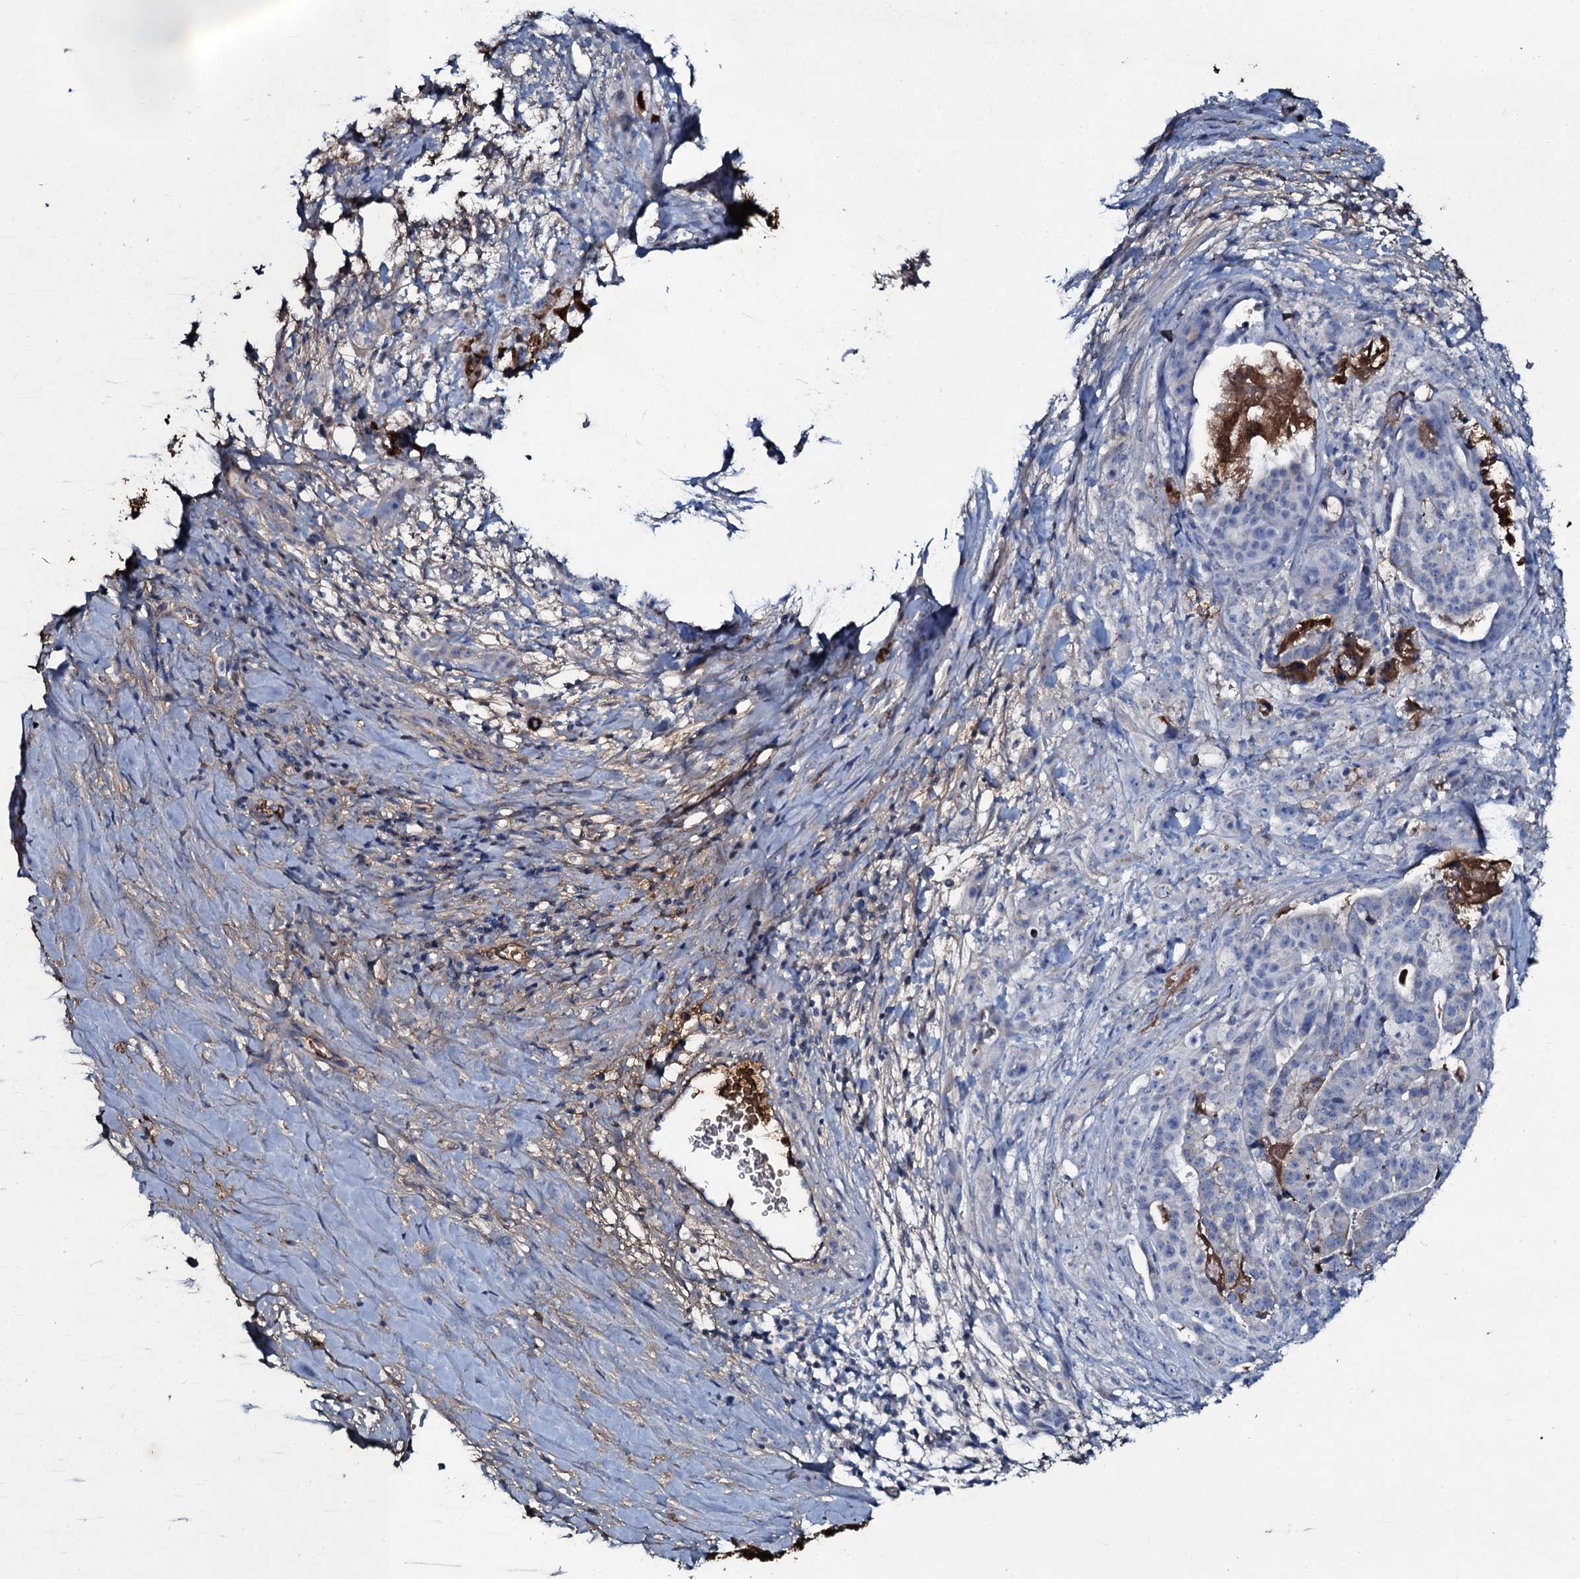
{"staining": {"intensity": "negative", "quantity": "none", "location": "none"}, "tissue": "stomach cancer", "cell_type": "Tumor cells", "image_type": "cancer", "snomed": [{"axis": "morphology", "description": "Adenocarcinoma, NOS"}, {"axis": "topography", "description": "Stomach"}], "caption": "Immunohistochemistry image of adenocarcinoma (stomach) stained for a protein (brown), which displays no positivity in tumor cells.", "gene": "EDN1", "patient": {"sex": "male", "age": 48}}